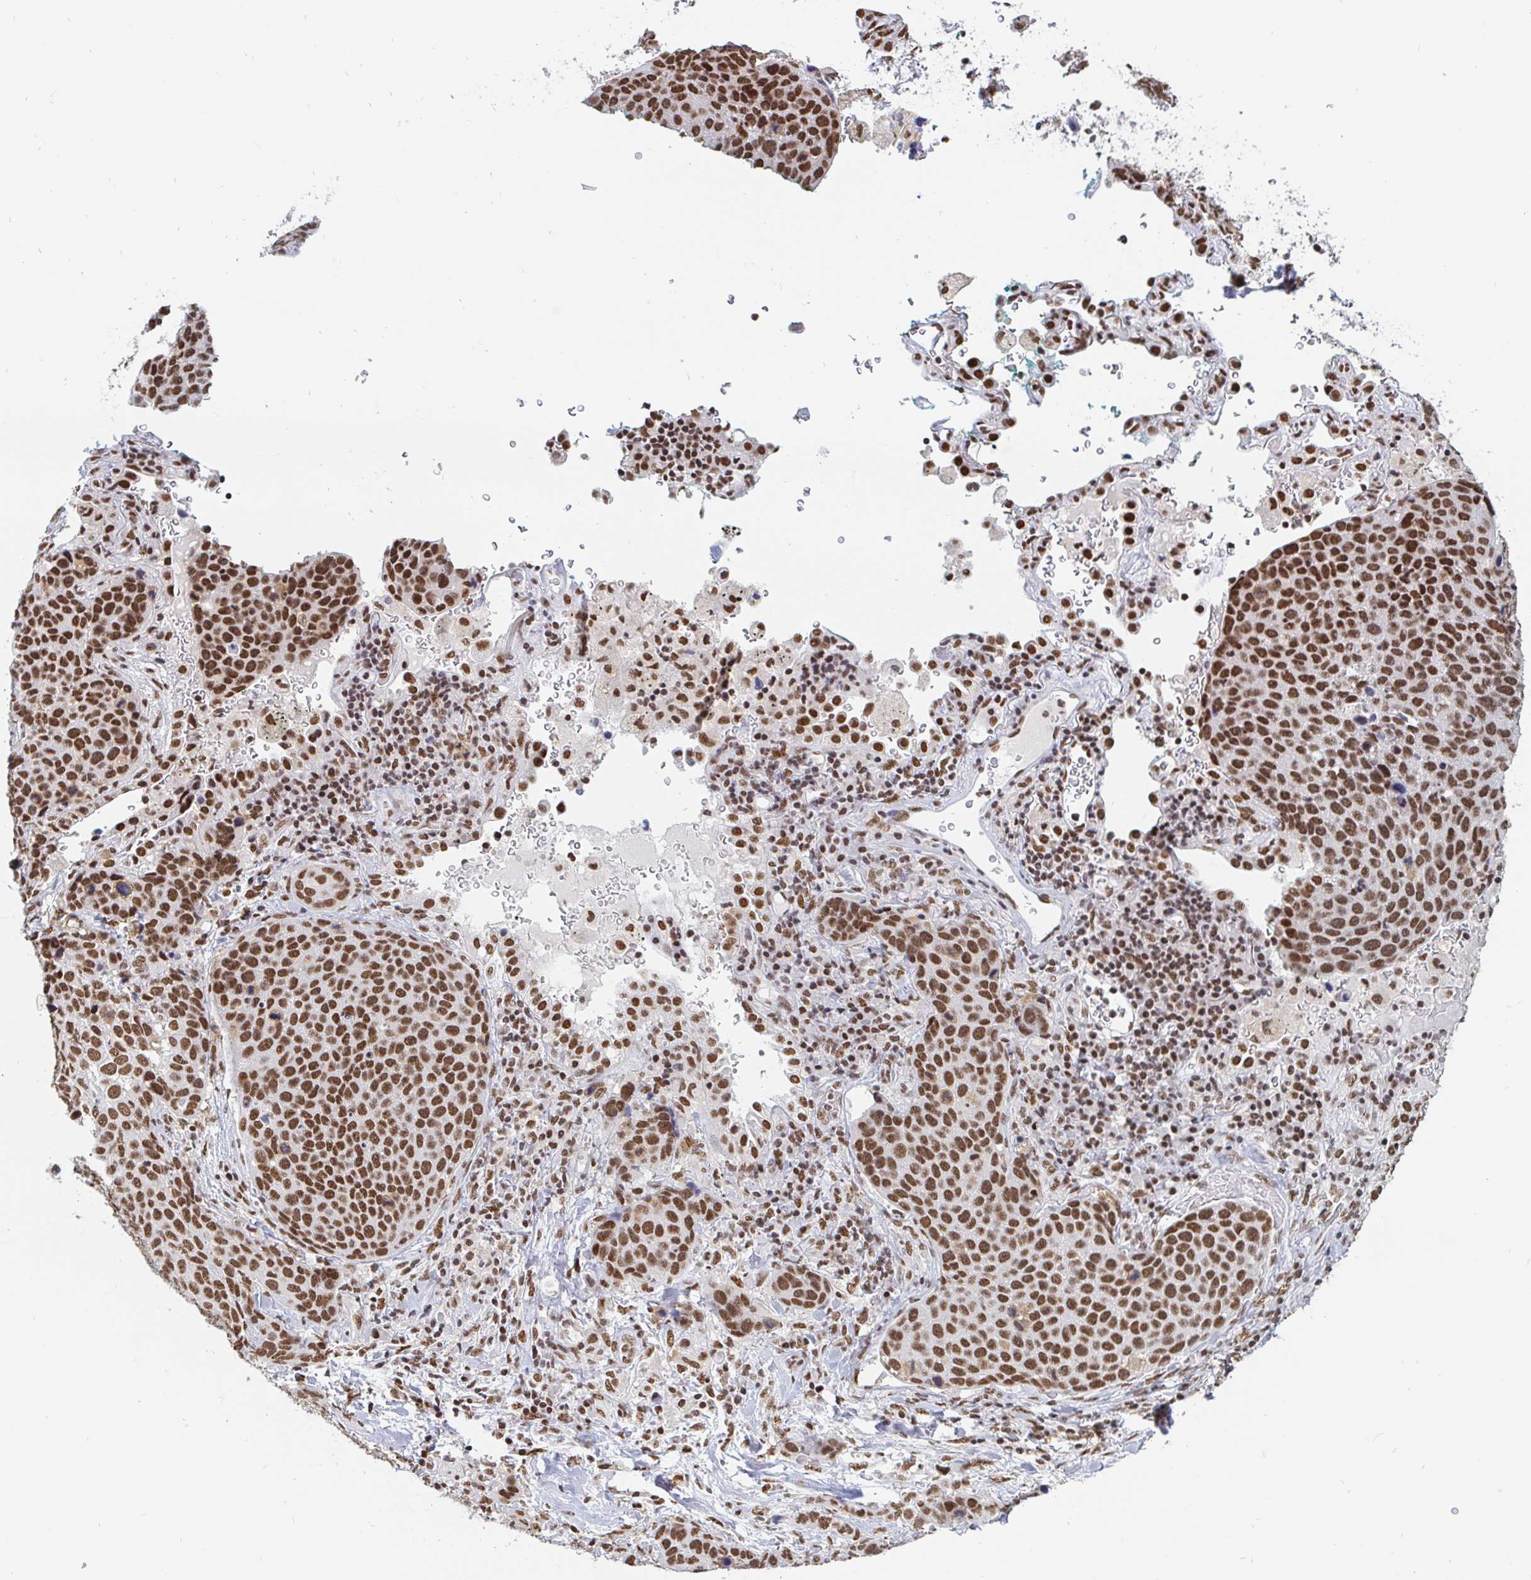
{"staining": {"intensity": "moderate", "quantity": ">75%", "location": "nuclear"}, "tissue": "lung cancer", "cell_type": "Tumor cells", "image_type": "cancer", "snomed": [{"axis": "morphology", "description": "Squamous cell carcinoma, NOS"}, {"axis": "topography", "description": "Lymph node"}, {"axis": "topography", "description": "Lung"}], "caption": "This image exhibits immunohistochemistry (IHC) staining of human lung cancer (squamous cell carcinoma), with medium moderate nuclear positivity in approximately >75% of tumor cells.", "gene": "RBMX", "patient": {"sex": "male", "age": 61}}